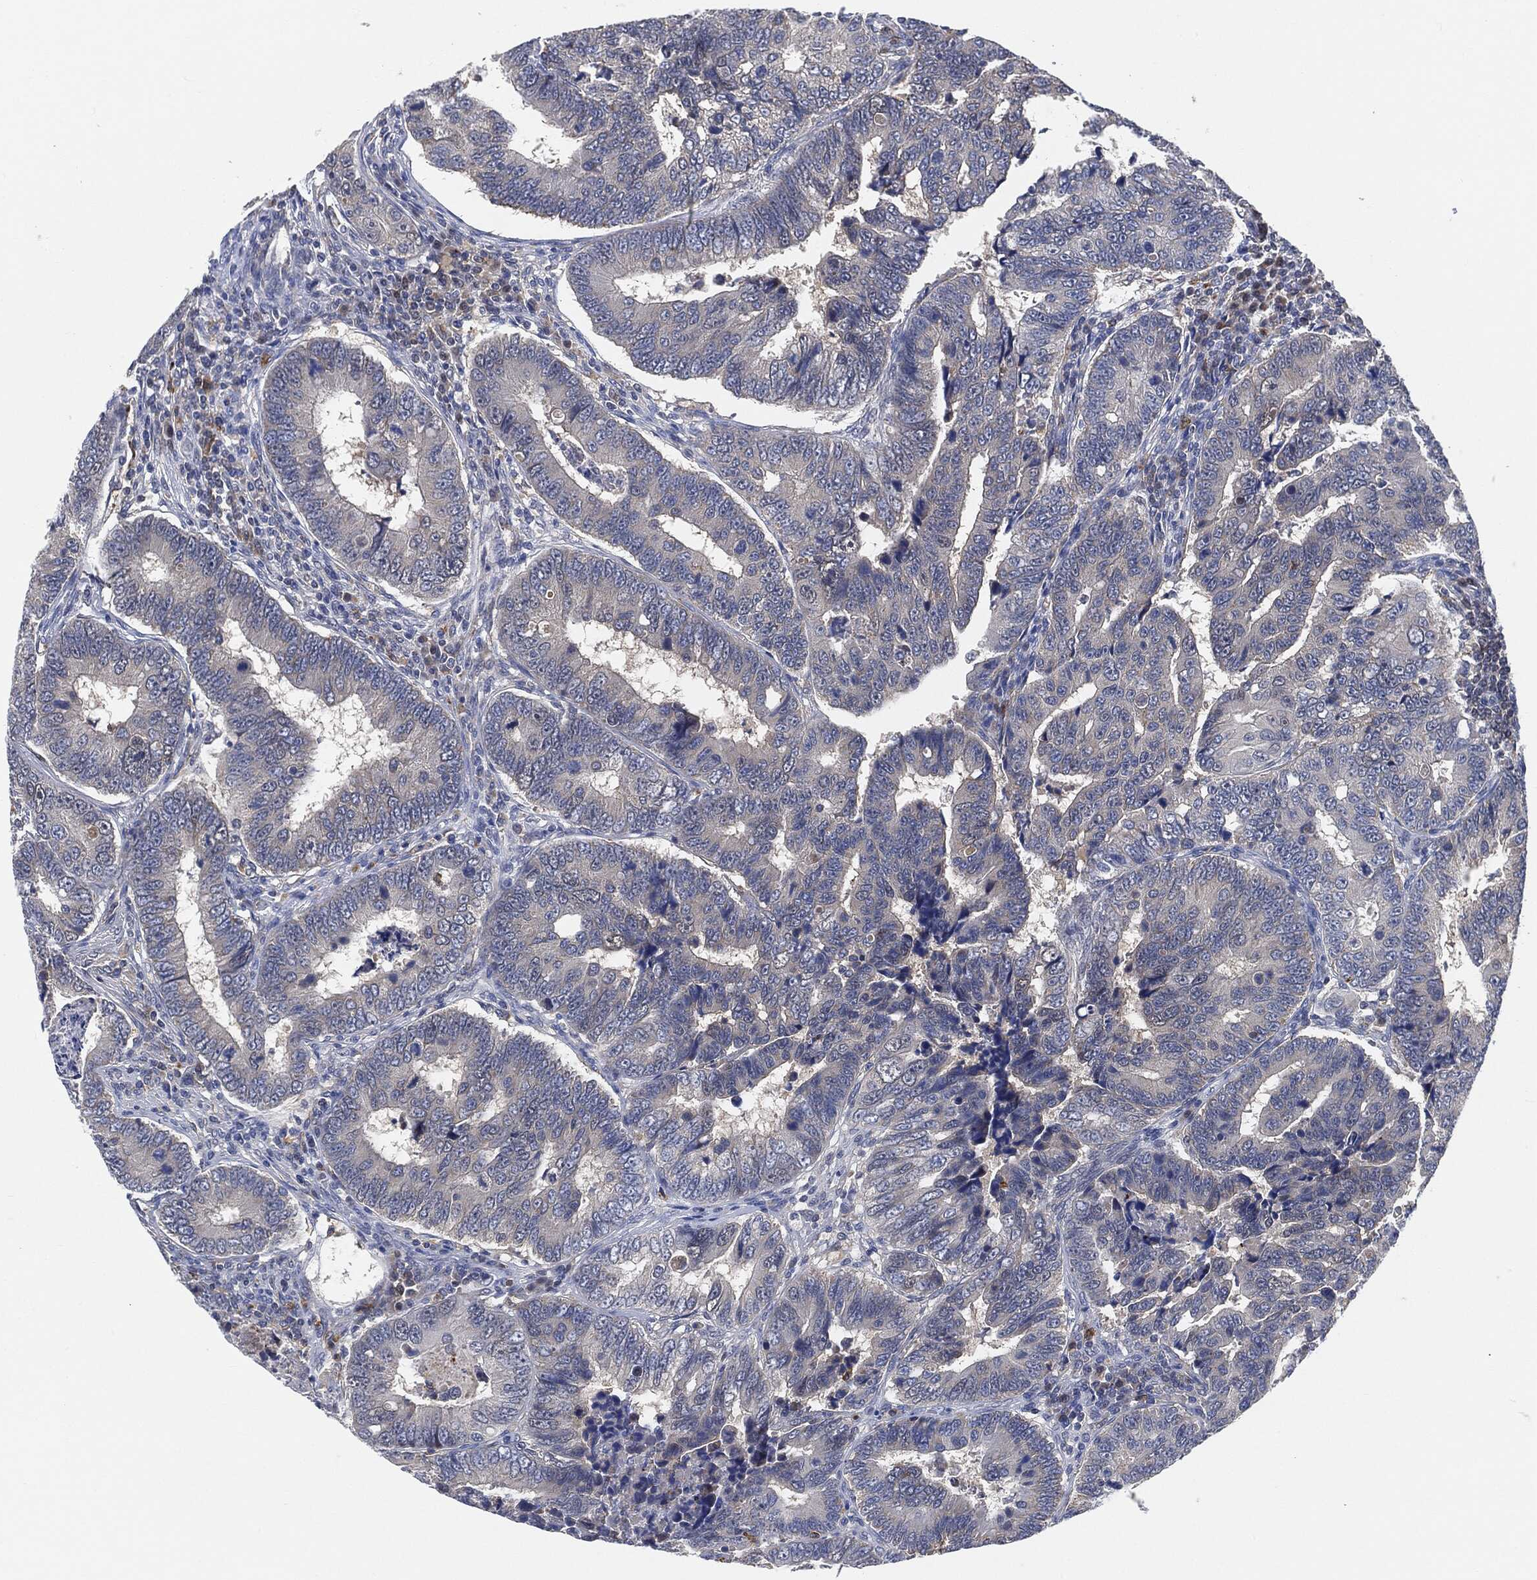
{"staining": {"intensity": "negative", "quantity": "none", "location": "none"}, "tissue": "colorectal cancer", "cell_type": "Tumor cells", "image_type": "cancer", "snomed": [{"axis": "morphology", "description": "Adenocarcinoma, NOS"}, {"axis": "topography", "description": "Colon"}], "caption": "Immunohistochemistry (IHC) of colorectal adenocarcinoma displays no staining in tumor cells.", "gene": "VSIG4", "patient": {"sex": "female", "age": 72}}